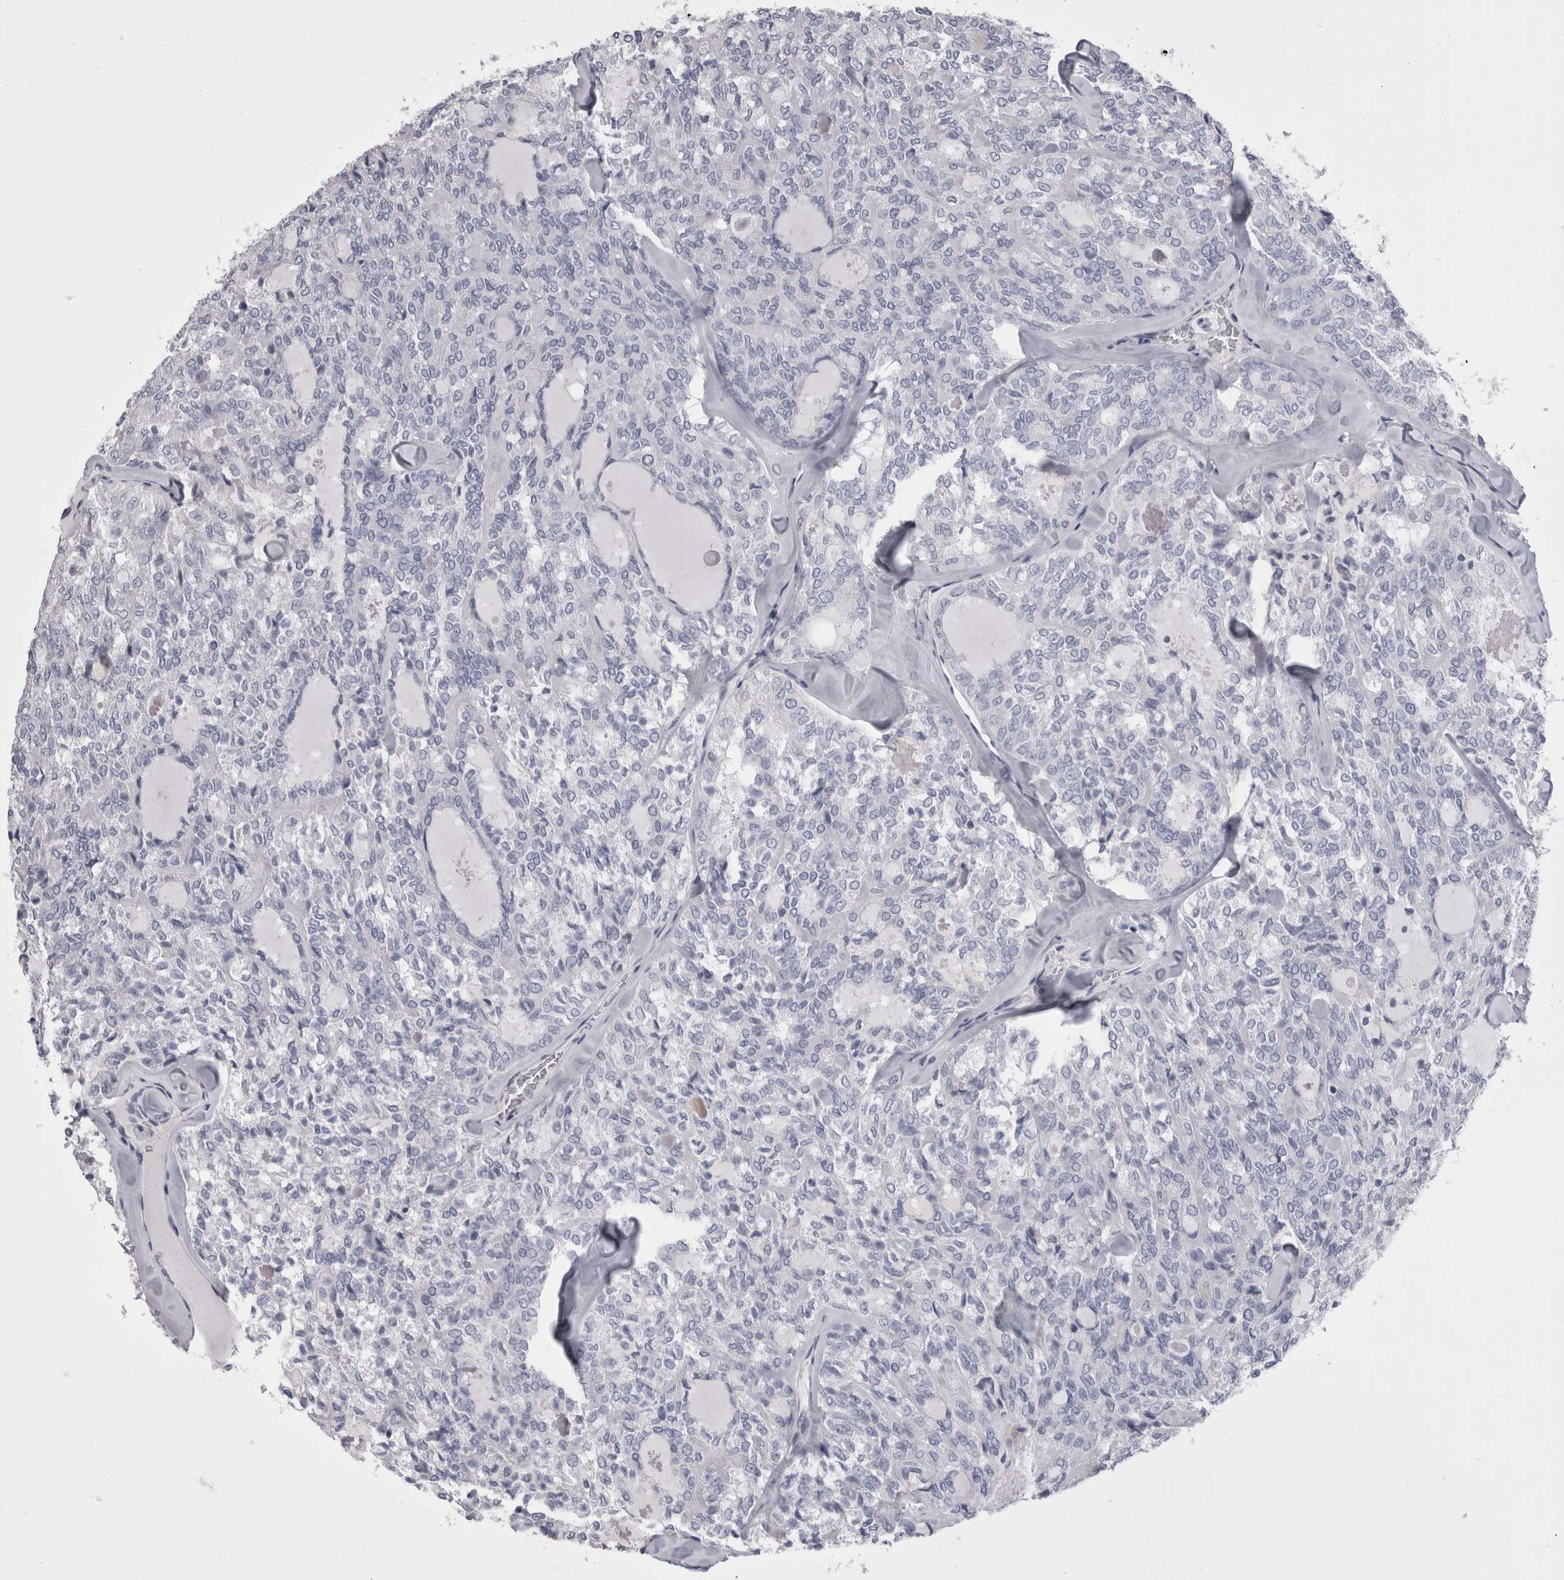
{"staining": {"intensity": "negative", "quantity": "none", "location": "none"}, "tissue": "thyroid cancer", "cell_type": "Tumor cells", "image_type": "cancer", "snomed": [{"axis": "morphology", "description": "Follicular adenoma carcinoma, NOS"}, {"axis": "topography", "description": "Thyroid gland"}], "caption": "DAB immunohistochemical staining of follicular adenoma carcinoma (thyroid) shows no significant expression in tumor cells. (DAB IHC, high magnification).", "gene": "CDHR5", "patient": {"sex": "male", "age": 75}}